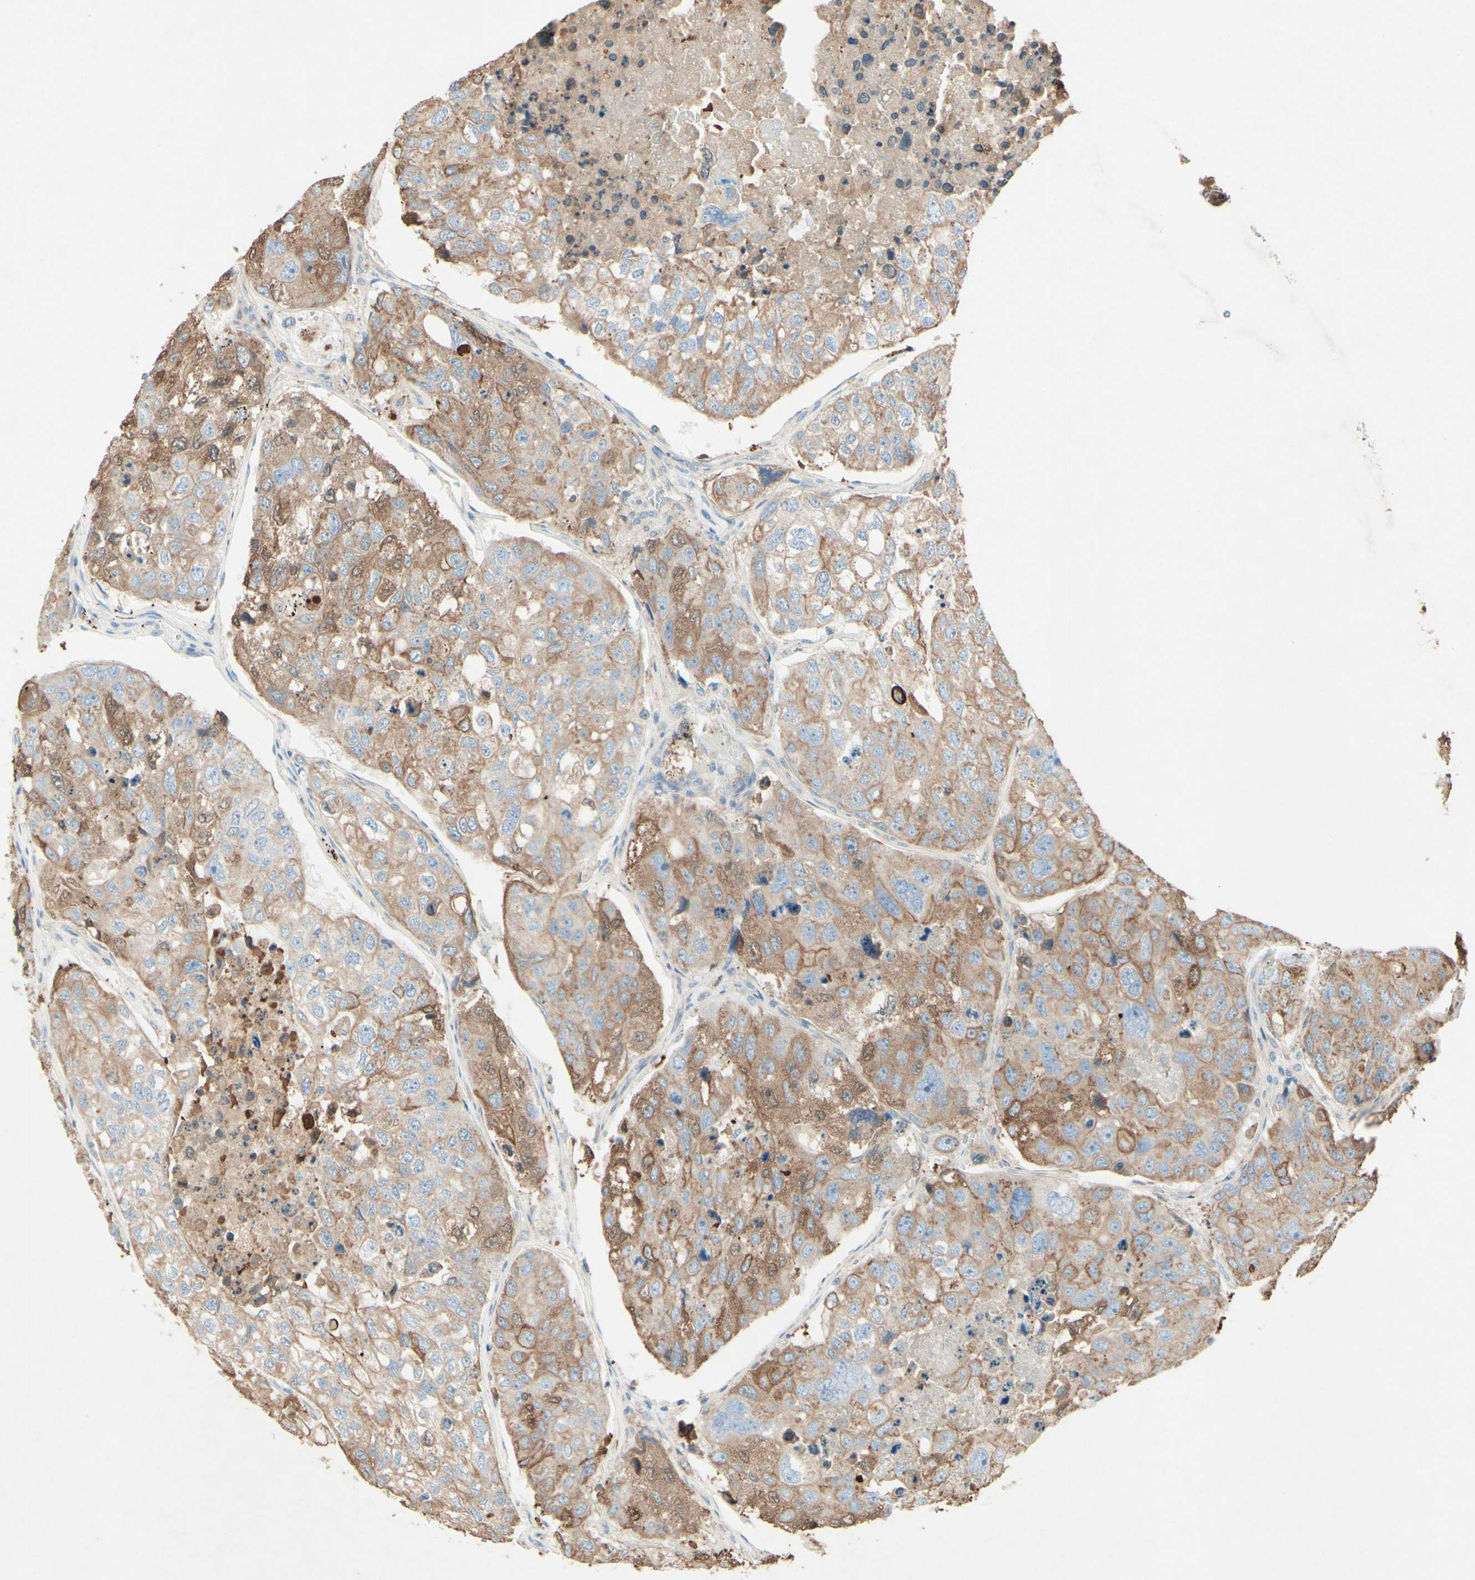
{"staining": {"intensity": "moderate", "quantity": ">75%", "location": "cytoplasmic/membranous"}, "tissue": "urothelial cancer", "cell_type": "Tumor cells", "image_type": "cancer", "snomed": [{"axis": "morphology", "description": "Urothelial carcinoma, High grade"}, {"axis": "topography", "description": "Lymph node"}, {"axis": "topography", "description": "Urinary bladder"}], "caption": "Tumor cells show moderate cytoplasmic/membranous staining in about >75% of cells in high-grade urothelial carcinoma.", "gene": "MTM1", "patient": {"sex": "male", "age": 51}}